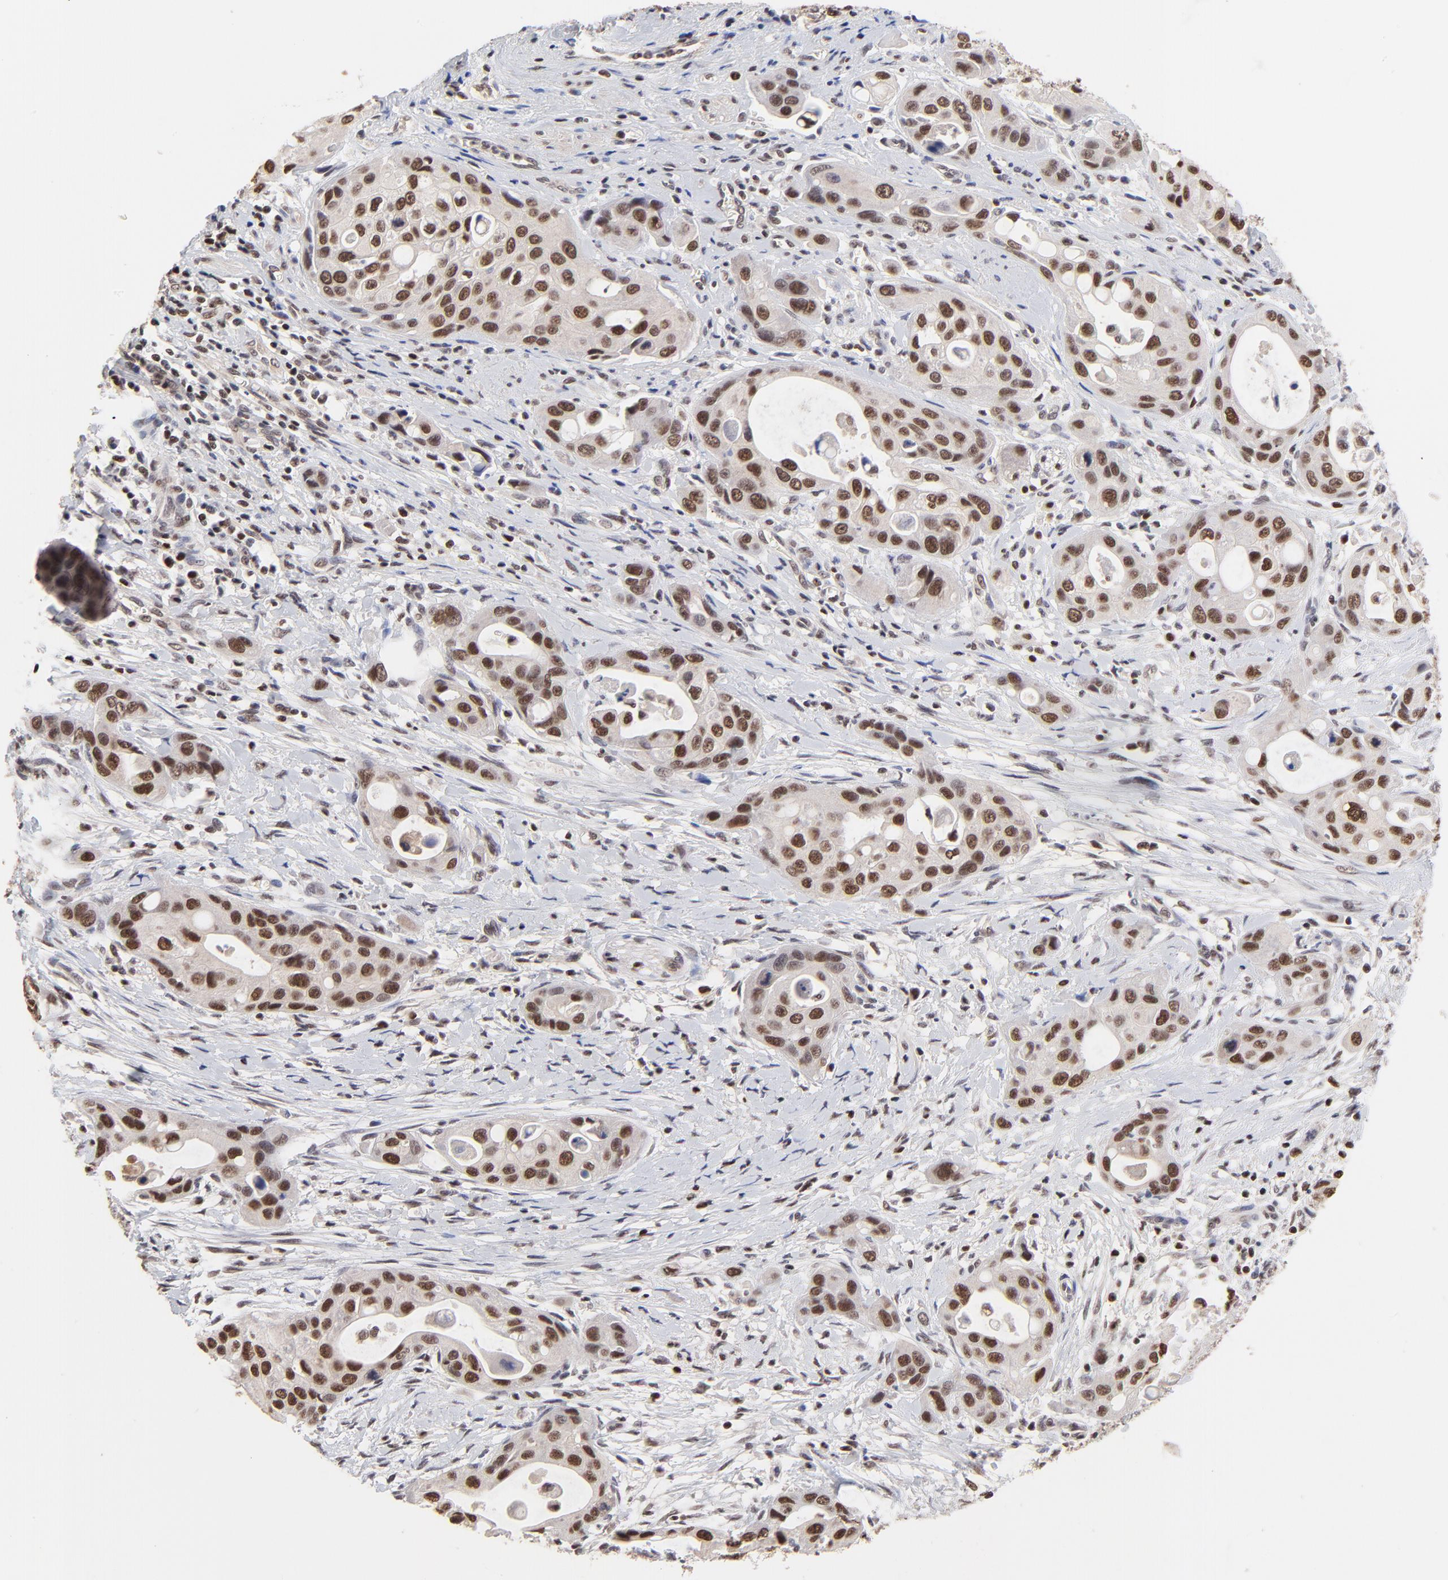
{"staining": {"intensity": "strong", "quantity": ">75%", "location": "nuclear"}, "tissue": "pancreatic cancer", "cell_type": "Tumor cells", "image_type": "cancer", "snomed": [{"axis": "morphology", "description": "Adenocarcinoma, NOS"}, {"axis": "topography", "description": "Pancreas"}], "caption": "Immunohistochemistry (IHC) histopathology image of human pancreatic cancer stained for a protein (brown), which exhibits high levels of strong nuclear positivity in about >75% of tumor cells.", "gene": "DSN1", "patient": {"sex": "female", "age": 60}}